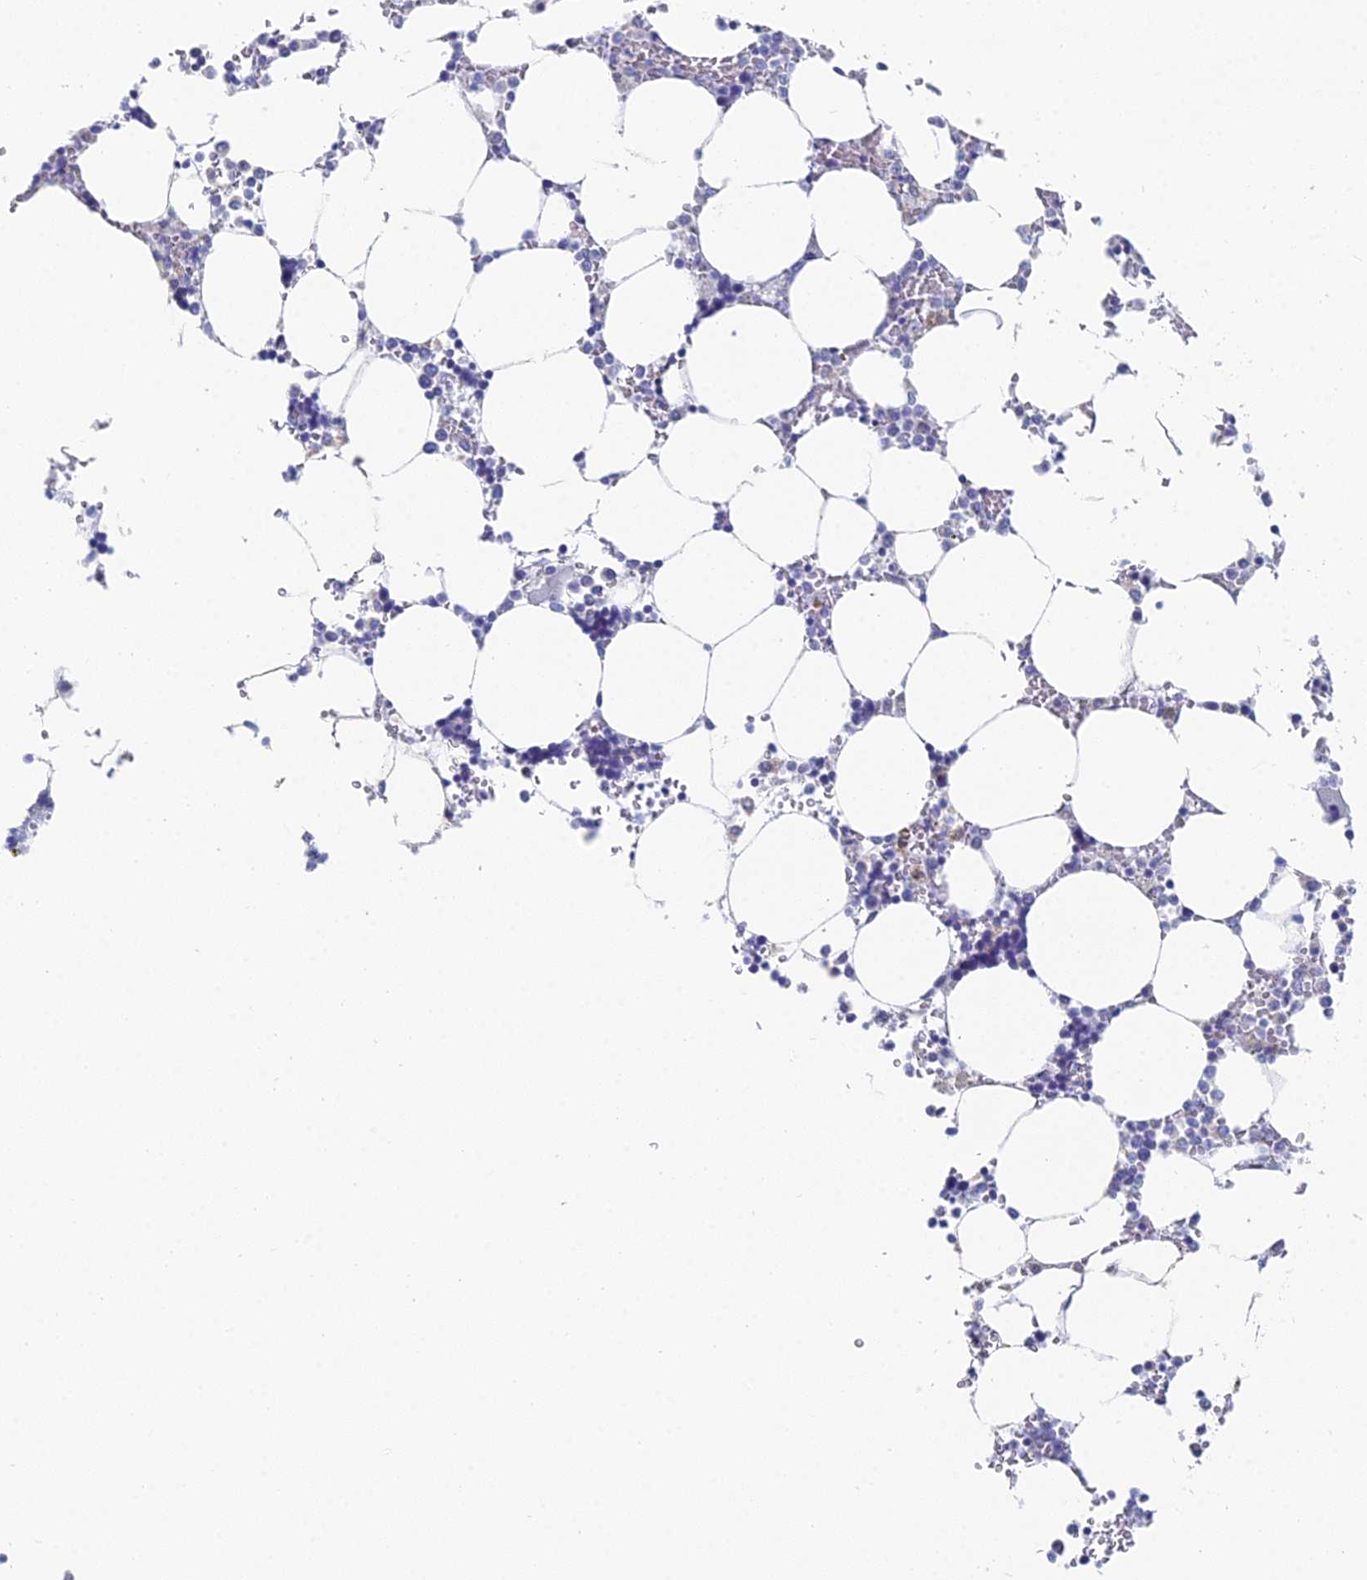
{"staining": {"intensity": "negative", "quantity": "none", "location": "none"}, "tissue": "bone marrow", "cell_type": "Hematopoietic cells", "image_type": "normal", "snomed": [{"axis": "morphology", "description": "Normal tissue, NOS"}, {"axis": "topography", "description": "Bone marrow"}], "caption": "Photomicrograph shows no protein expression in hematopoietic cells of benign bone marrow.", "gene": "ACSM1", "patient": {"sex": "male", "age": 64}}